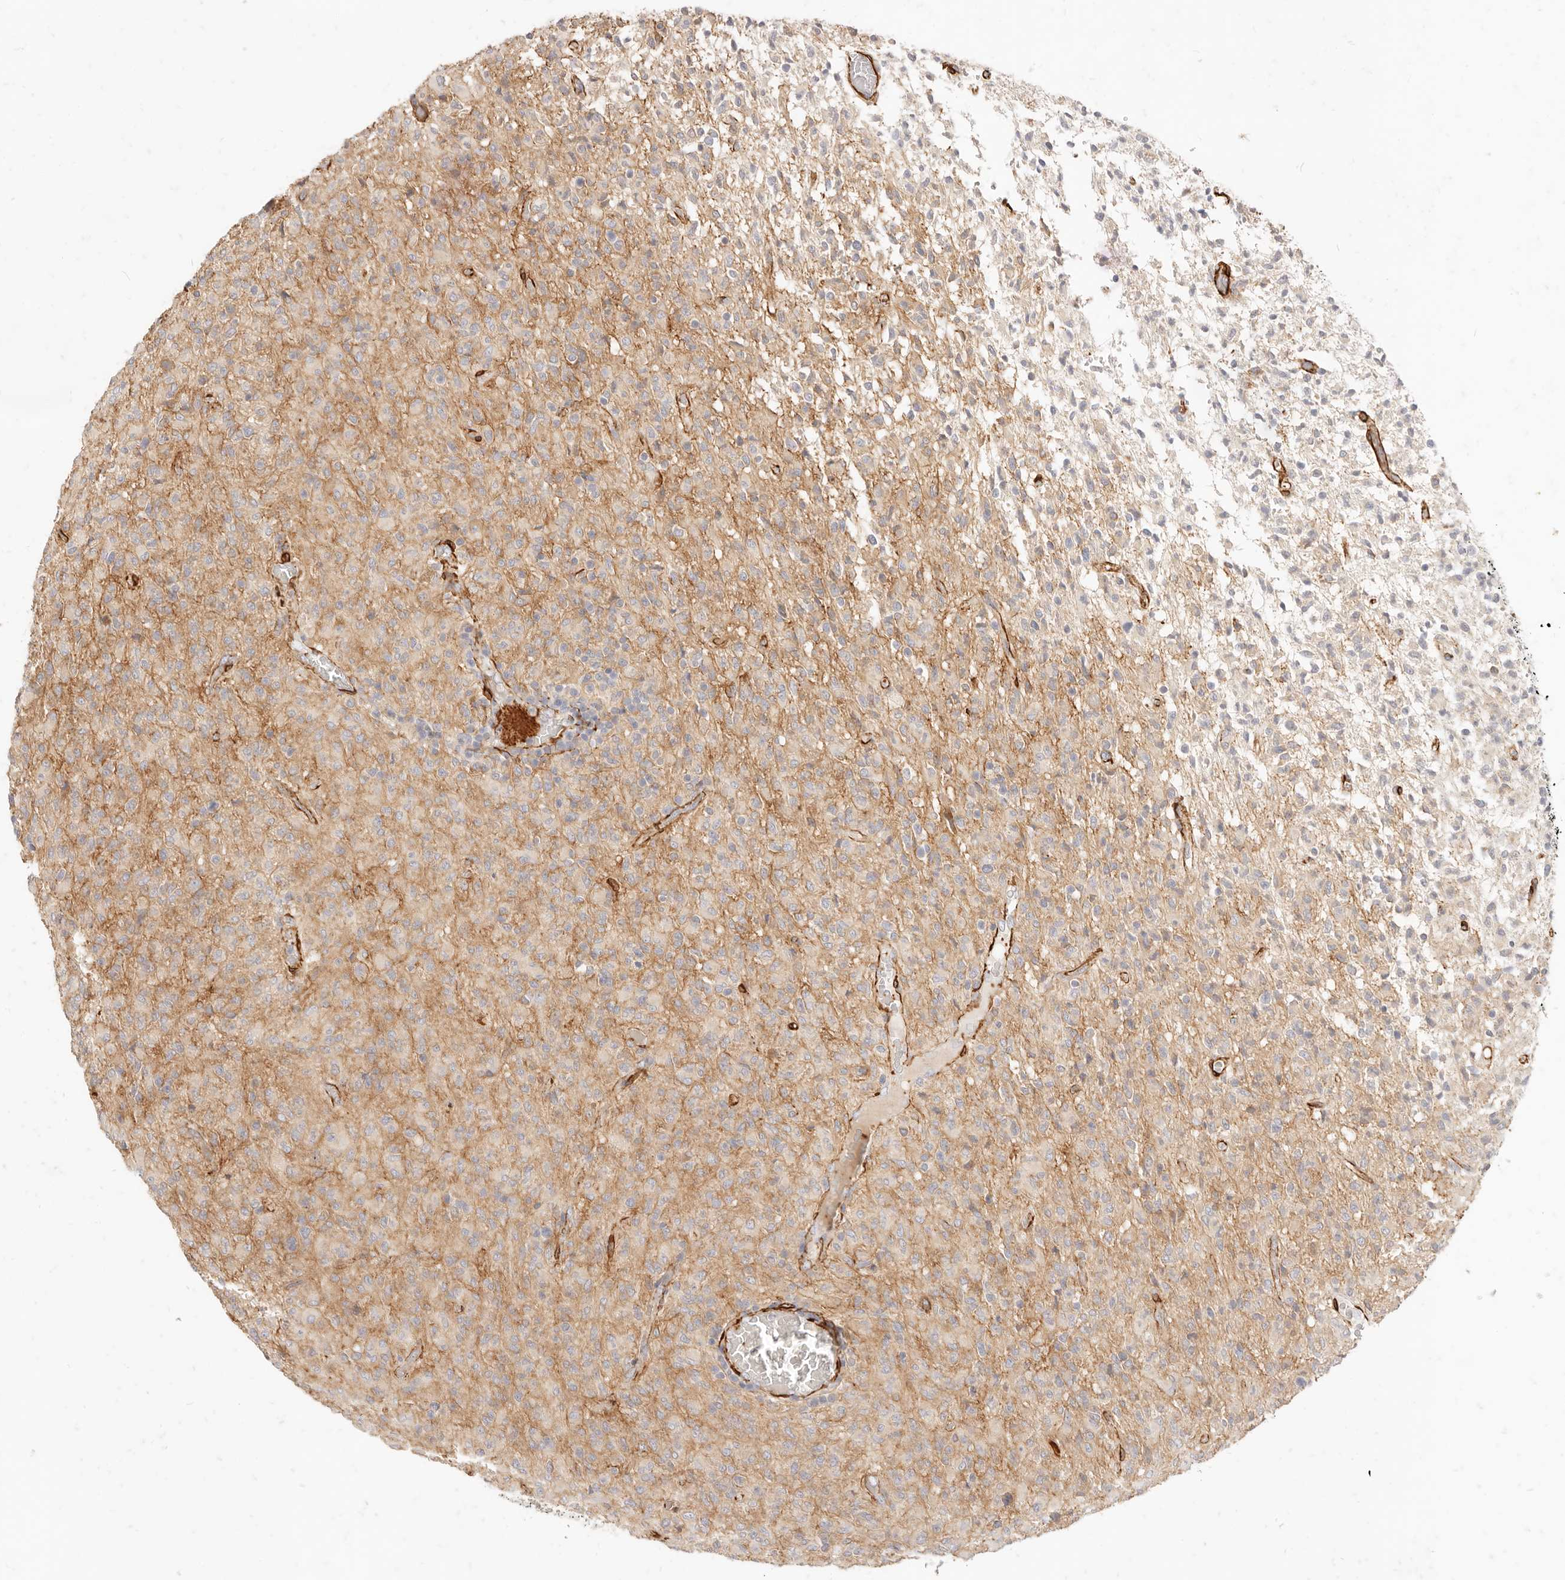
{"staining": {"intensity": "weak", "quantity": "<25%", "location": "cytoplasmic/membranous"}, "tissue": "glioma", "cell_type": "Tumor cells", "image_type": "cancer", "snomed": [{"axis": "morphology", "description": "Glioma, malignant, High grade"}, {"axis": "topography", "description": "Brain"}], "caption": "Tumor cells show no significant staining in malignant glioma (high-grade).", "gene": "TMTC2", "patient": {"sex": "female", "age": 57}}